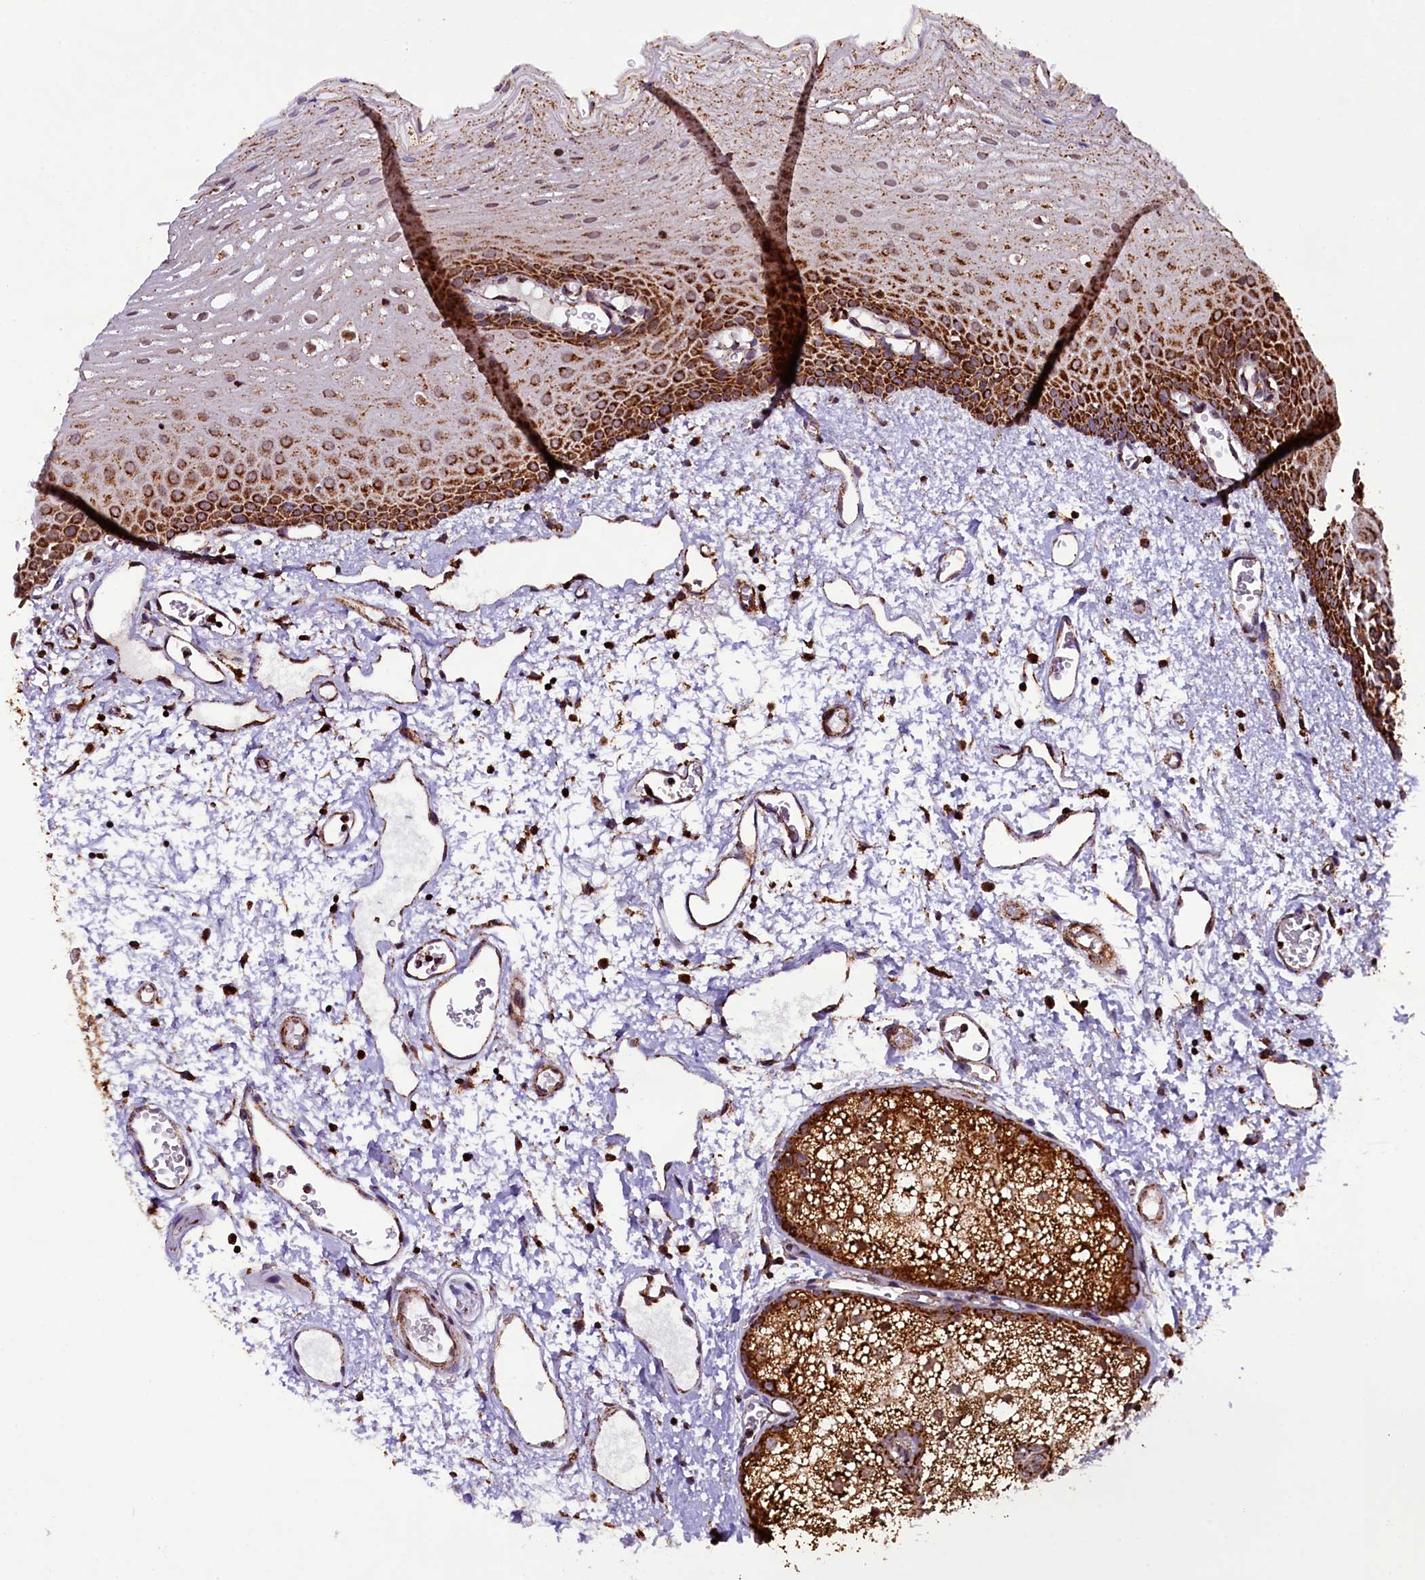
{"staining": {"intensity": "strong", "quantity": "25%-75%", "location": "cytoplasmic/membranous"}, "tissue": "oral mucosa", "cell_type": "Squamous epithelial cells", "image_type": "normal", "snomed": [{"axis": "morphology", "description": "Normal tissue, NOS"}, {"axis": "topography", "description": "Oral tissue"}], "caption": "Immunohistochemical staining of normal oral mucosa demonstrates high levels of strong cytoplasmic/membranous positivity in about 25%-75% of squamous epithelial cells. The protein is shown in brown color, while the nuclei are stained blue.", "gene": "KLC2", "patient": {"sex": "female", "age": 70}}